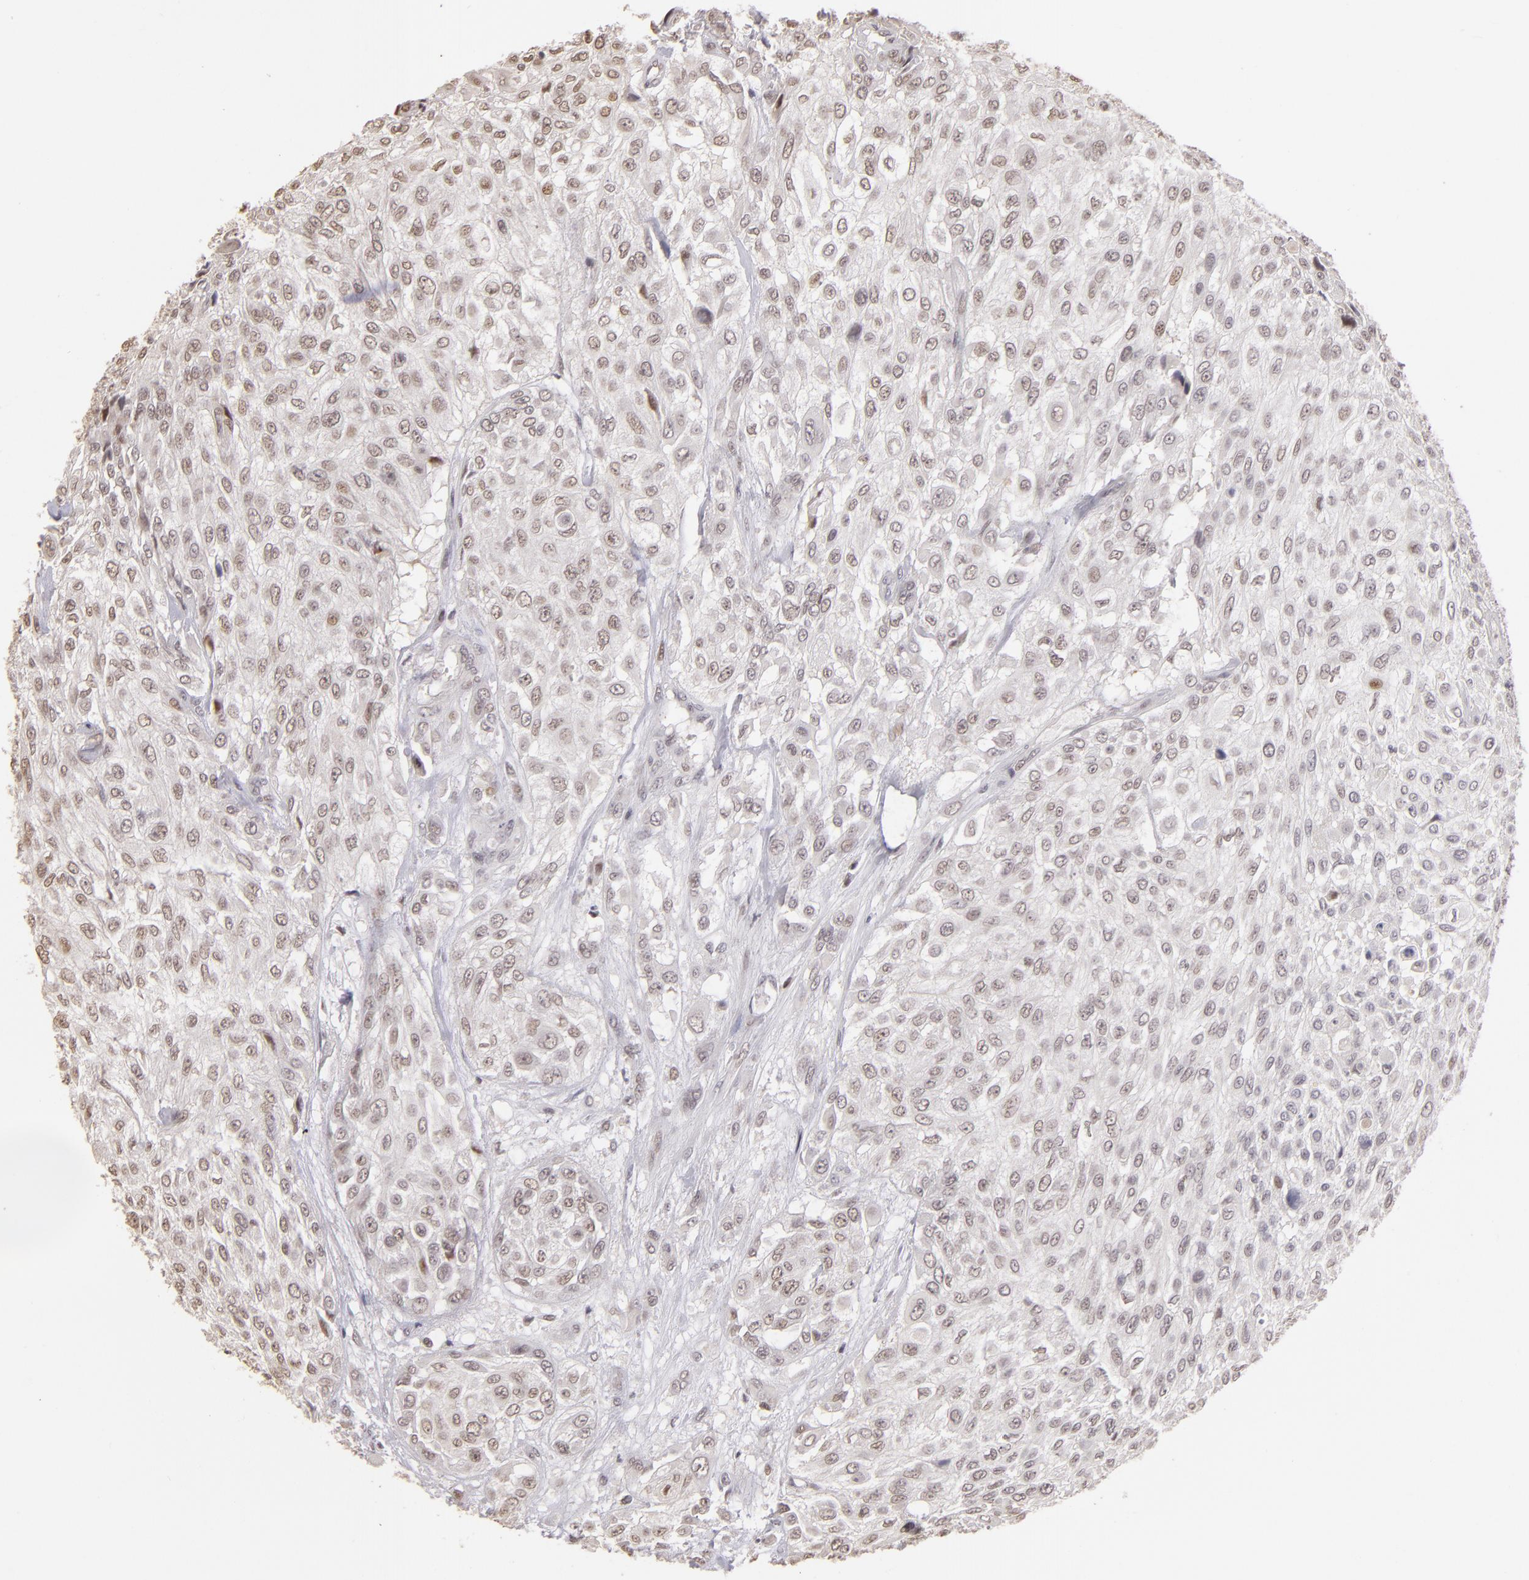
{"staining": {"intensity": "weak", "quantity": "25%-75%", "location": "nuclear"}, "tissue": "urothelial cancer", "cell_type": "Tumor cells", "image_type": "cancer", "snomed": [{"axis": "morphology", "description": "Urothelial carcinoma, High grade"}, {"axis": "topography", "description": "Urinary bladder"}], "caption": "A high-resolution micrograph shows immunohistochemistry staining of high-grade urothelial carcinoma, which displays weak nuclear positivity in approximately 25%-75% of tumor cells.", "gene": "RARB", "patient": {"sex": "male", "age": 57}}